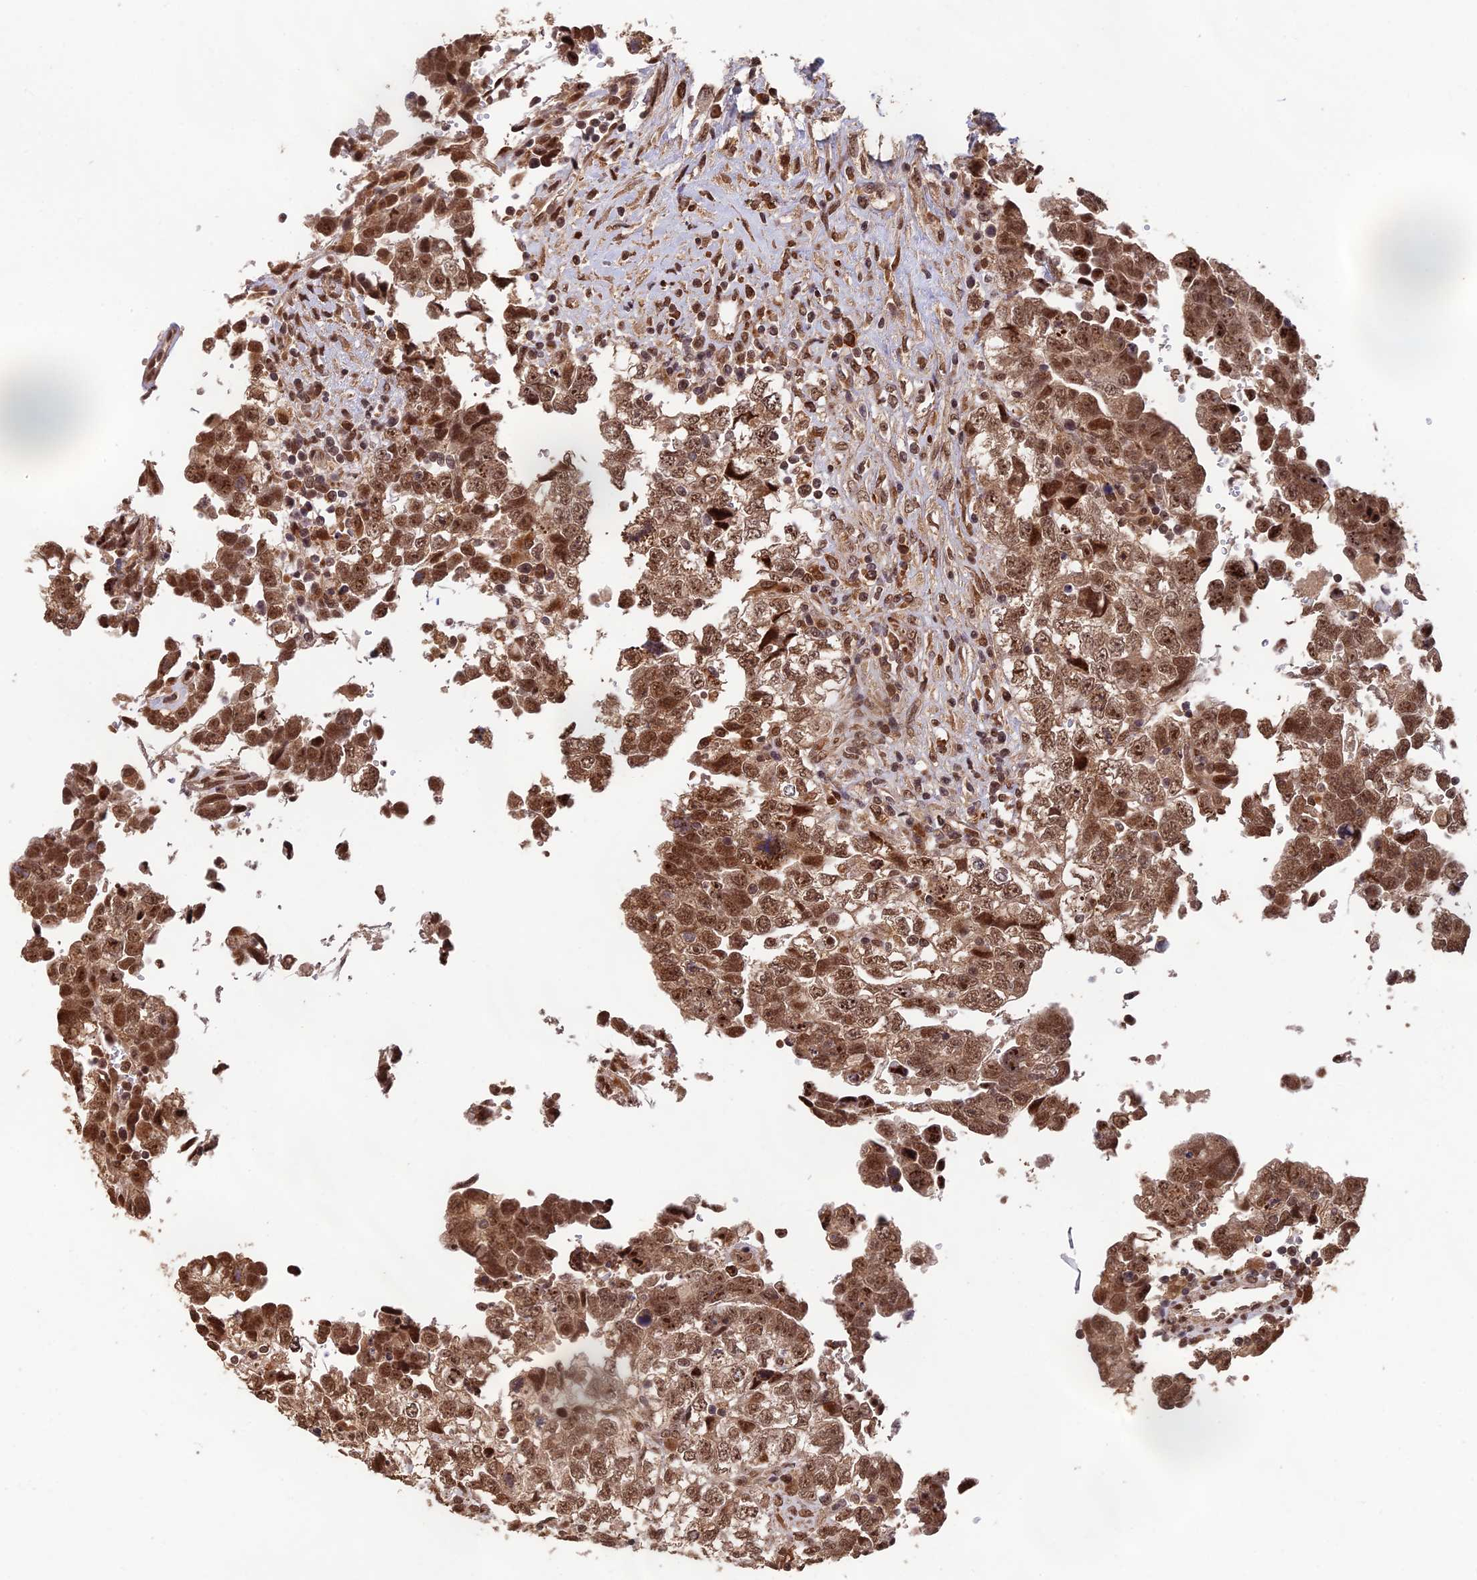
{"staining": {"intensity": "moderate", "quantity": ">75%", "location": "nuclear"}, "tissue": "testis cancer", "cell_type": "Tumor cells", "image_type": "cancer", "snomed": [{"axis": "morphology", "description": "Carcinoma, Embryonal, NOS"}, {"axis": "topography", "description": "Testis"}], "caption": "This is a micrograph of IHC staining of testis cancer, which shows moderate staining in the nuclear of tumor cells.", "gene": "OSBPL1A", "patient": {"sex": "male", "age": 37}}